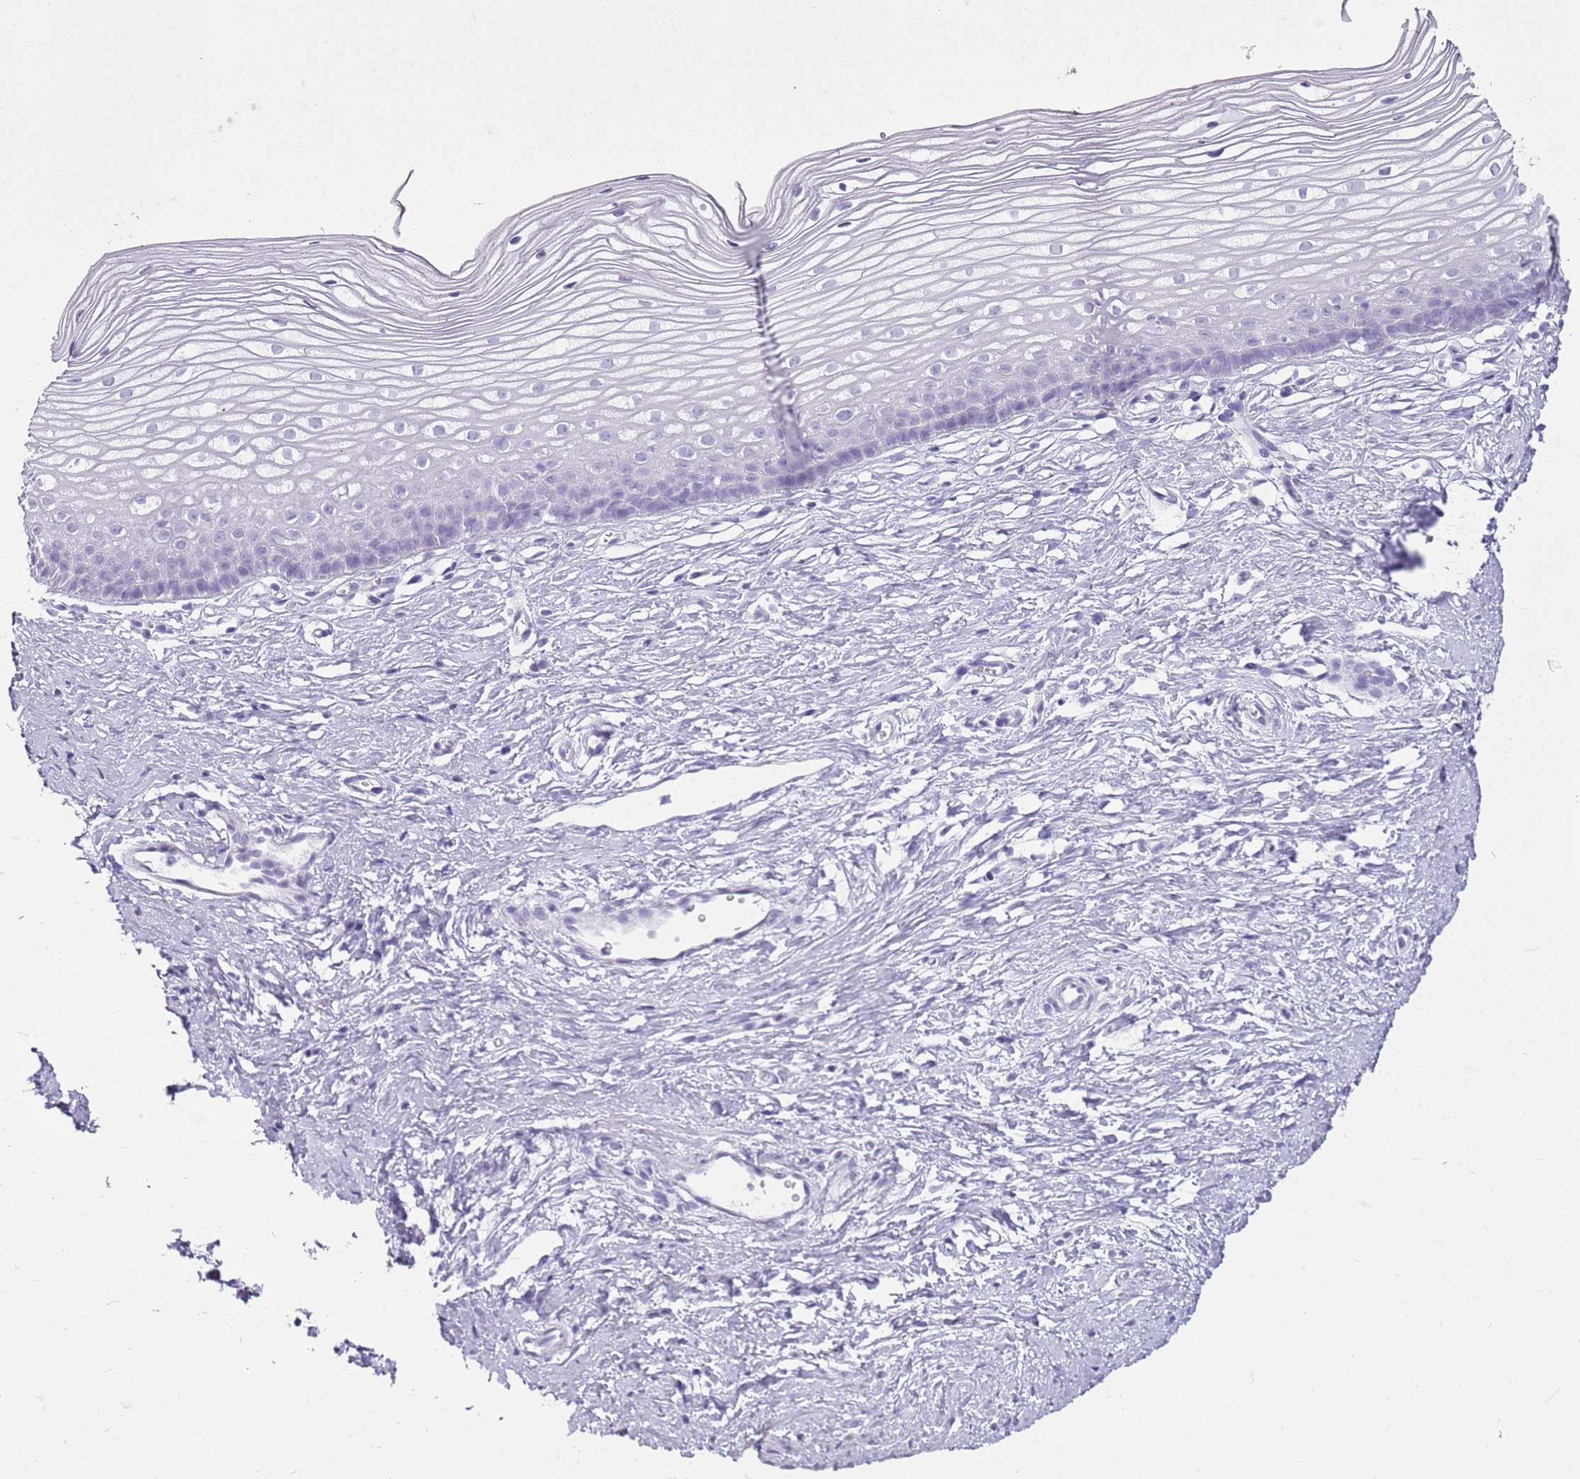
{"staining": {"intensity": "negative", "quantity": "none", "location": "none"}, "tissue": "cervix", "cell_type": "Glandular cells", "image_type": "normal", "snomed": [{"axis": "morphology", "description": "Normal tissue, NOS"}, {"axis": "topography", "description": "Cervix"}], "caption": "There is no significant expression in glandular cells of cervix. (Brightfield microscopy of DAB immunohistochemistry at high magnification).", "gene": "CA8", "patient": {"sex": "female", "age": 40}}